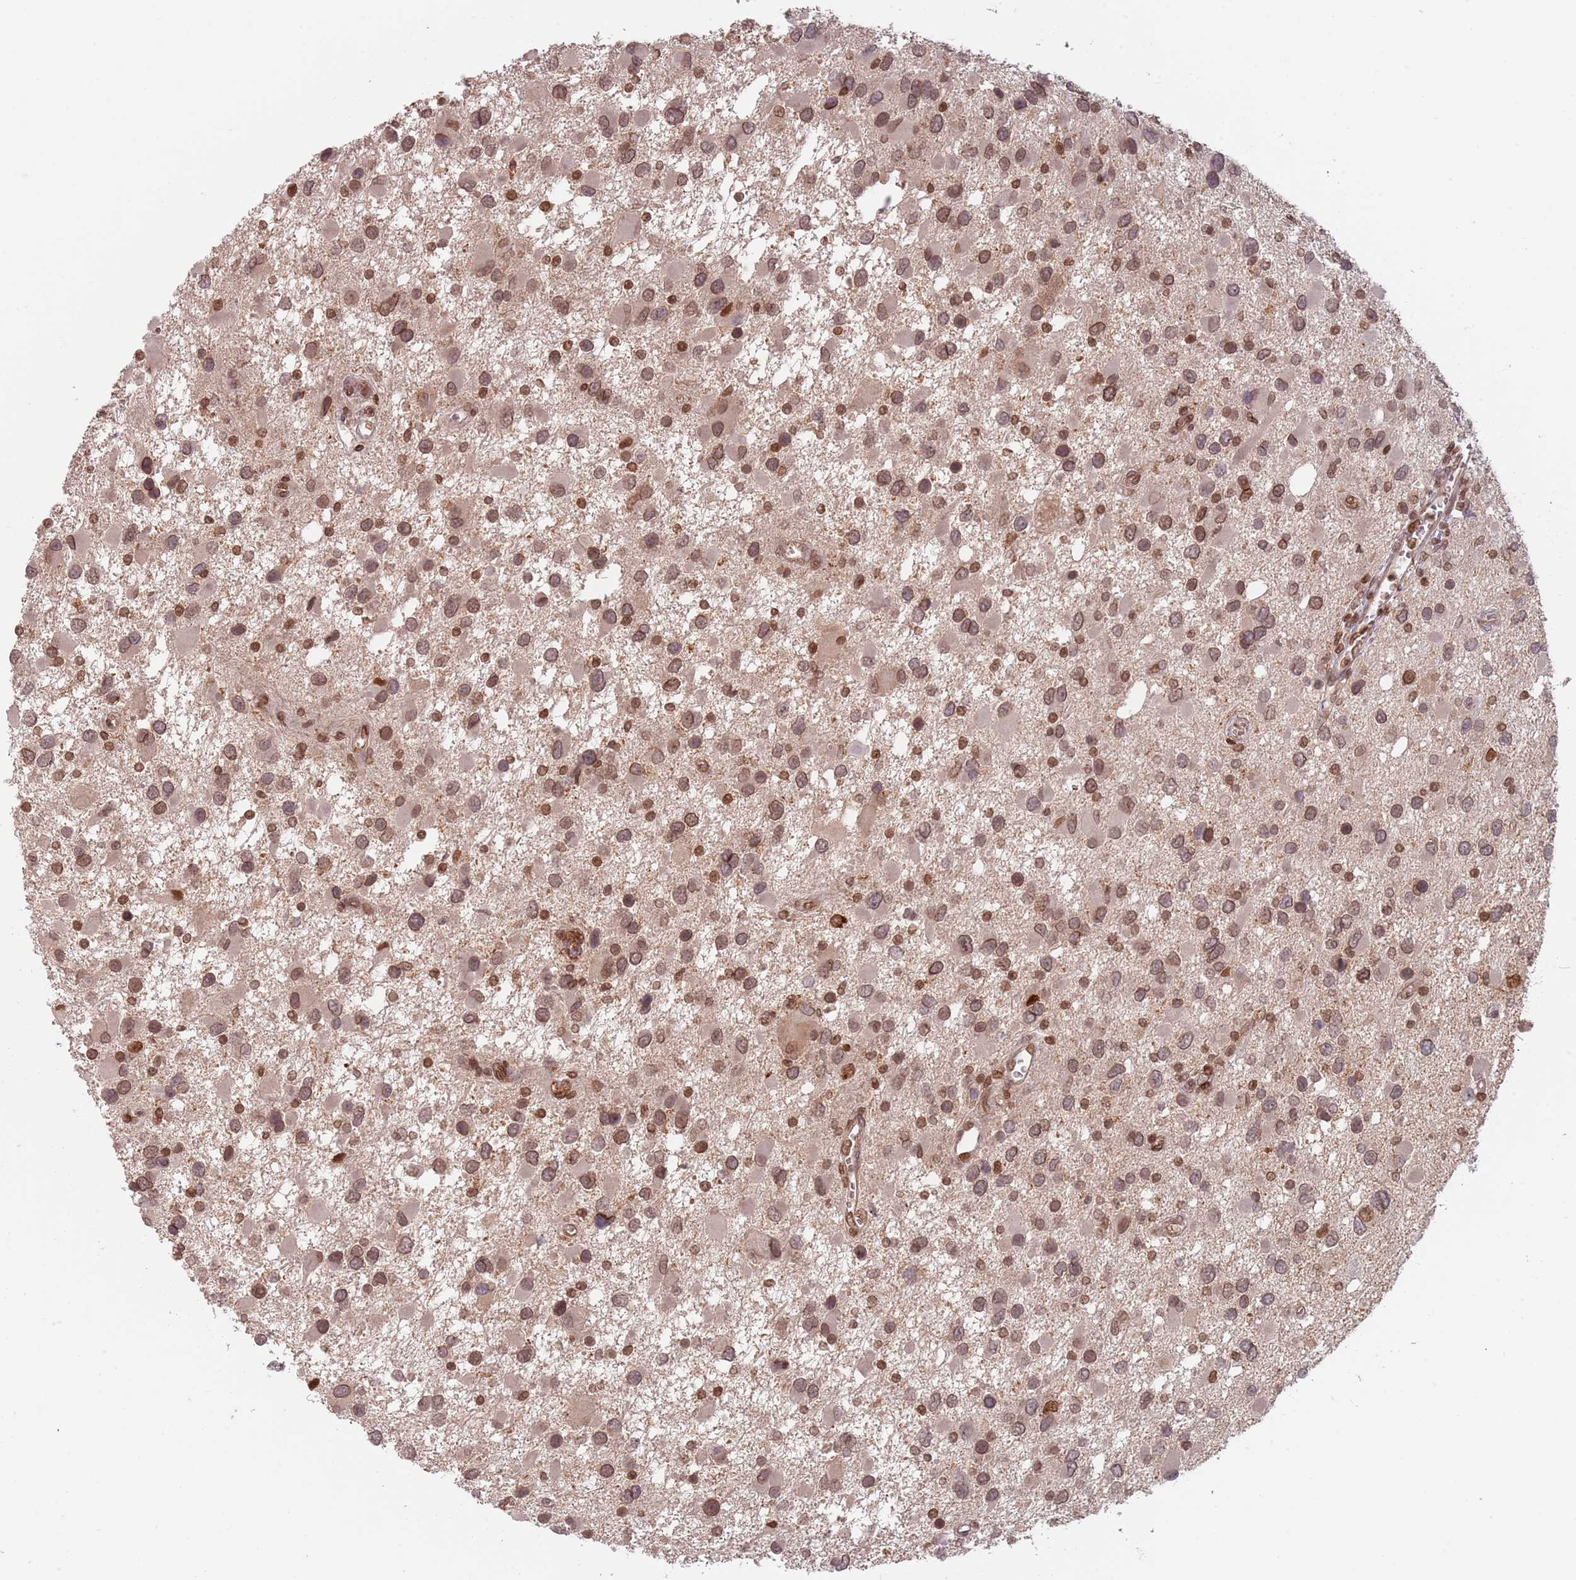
{"staining": {"intensity": "moderate", "quantity": ">75%", "location": "cytoplasmic/membranous,nuclear"}, "tissue": "glioma", "cell_type": "Tumor cells", "image_type": "cancer", "snomed": [{"axis": "morphology", "description": "Glioma, malignant, High grade"}, {"axis": "topography", "description": "Brain"}], "caption": "The micrograph shows immunohistochemical staining of glioma. There is moderate cytoplasmic/membranous and nuclear positivity is present in about >75% of tumor cells. Ihc stains the protein in brown and the nuclei are stained blue.", "gene": "NUP50", "patient": {"sex": "male", "age": 53}}